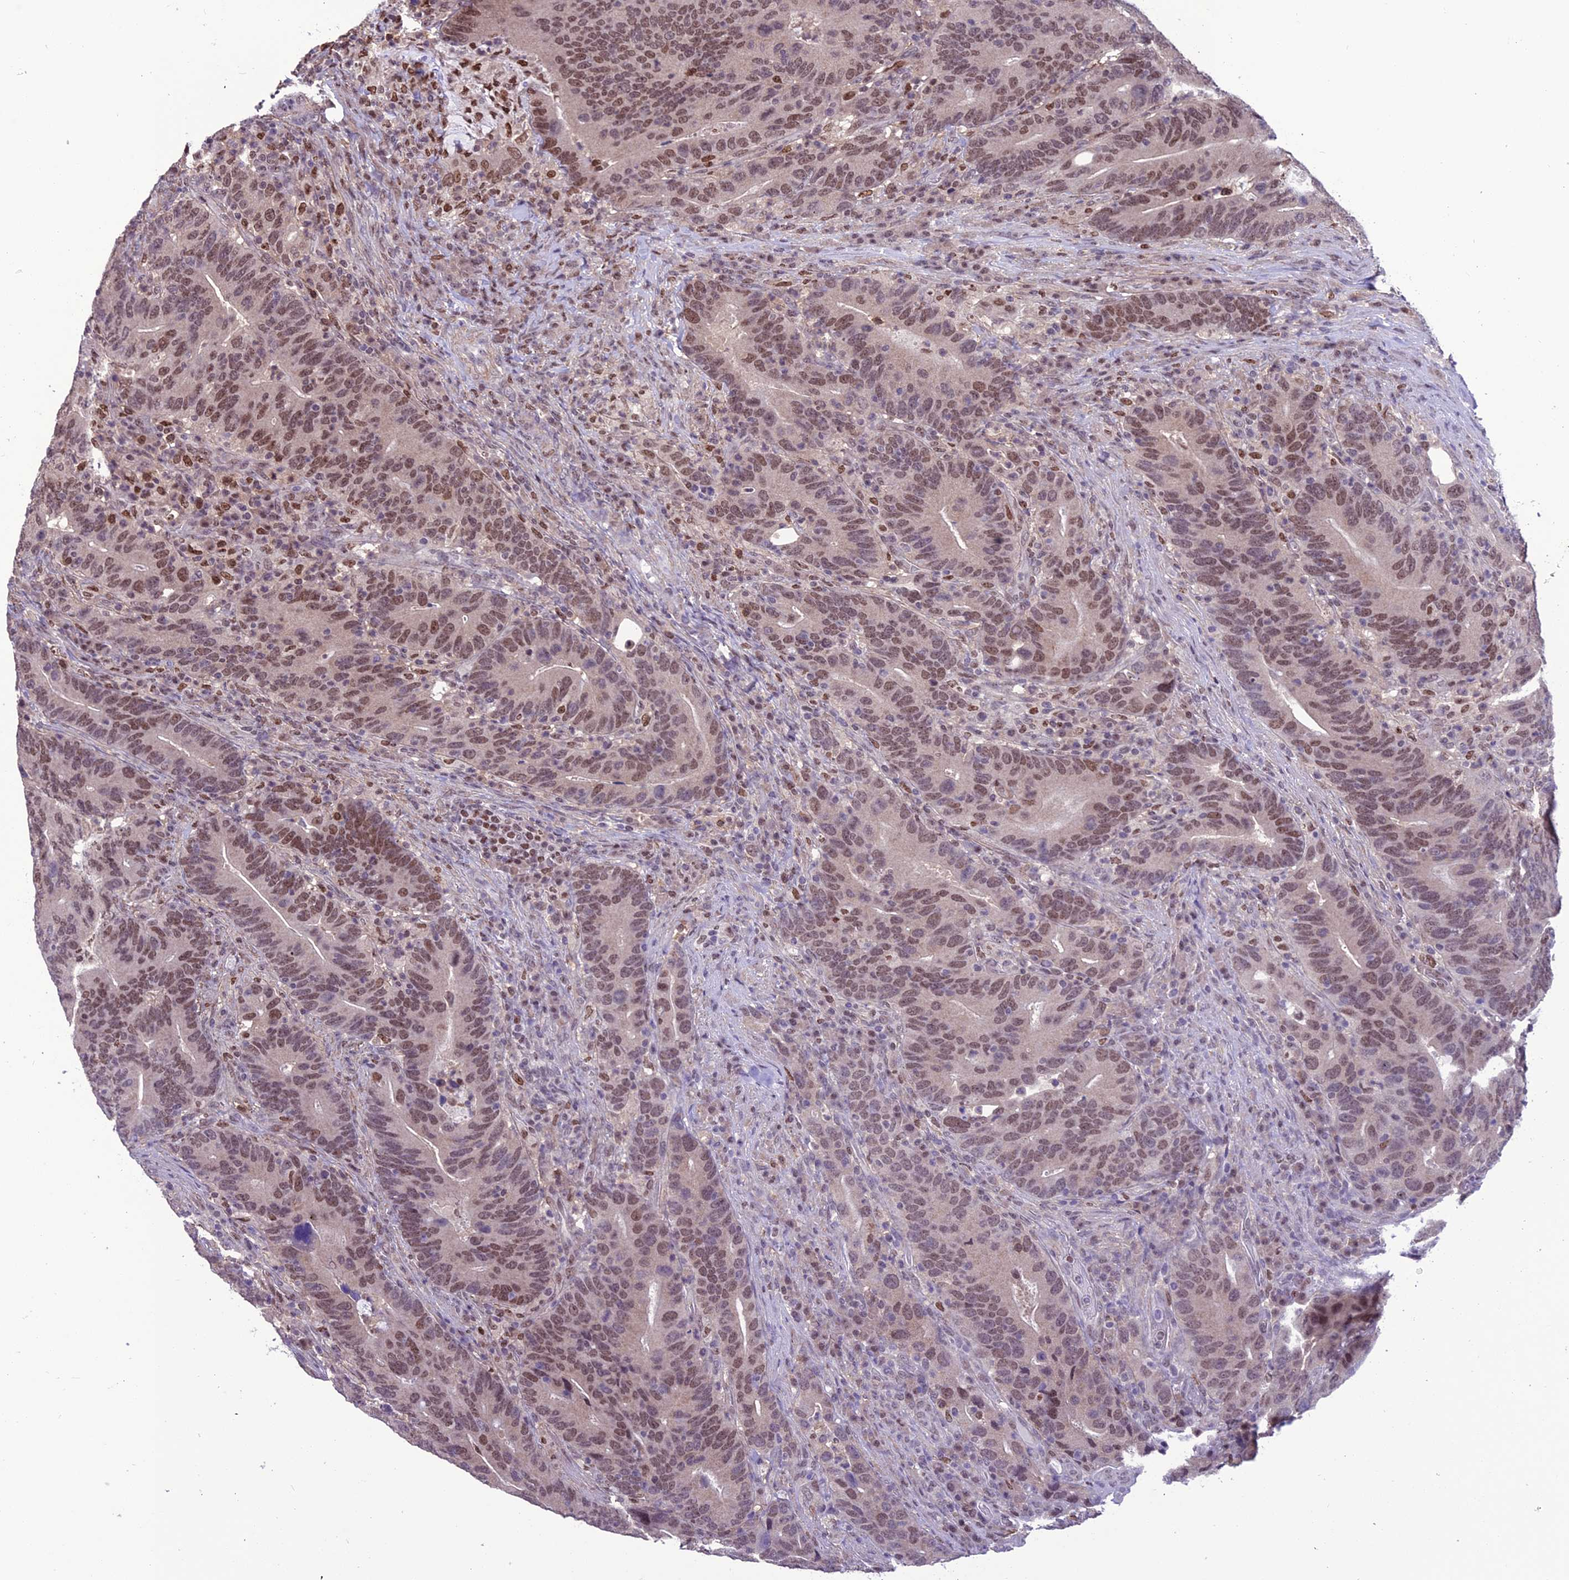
{"staining": {"intensity": "moderate", "quantity": "25%-75%", "location": "nuclear"}, "tissue": "colorectal cancer", "cell_type": "Tumor cells", "image_type": "cancer", "snomed": [{"axis": "morphology", "description": "Adenocarcinoma, NOS"}, {"axis": "topography", "description": "Colon"}], "caption": "Immunohistochemistry micrograph of neoplastic tissue: adenocarcinoma (colorectal) stained using immunohistochemistry (IHC) displays medium levels of moderate protein expression localized specifically in the nuclear of tumor cells, appearing as a nuclear brown color.", "gene": "MIS12", "patient": {"sex": "female", "age": 66}}